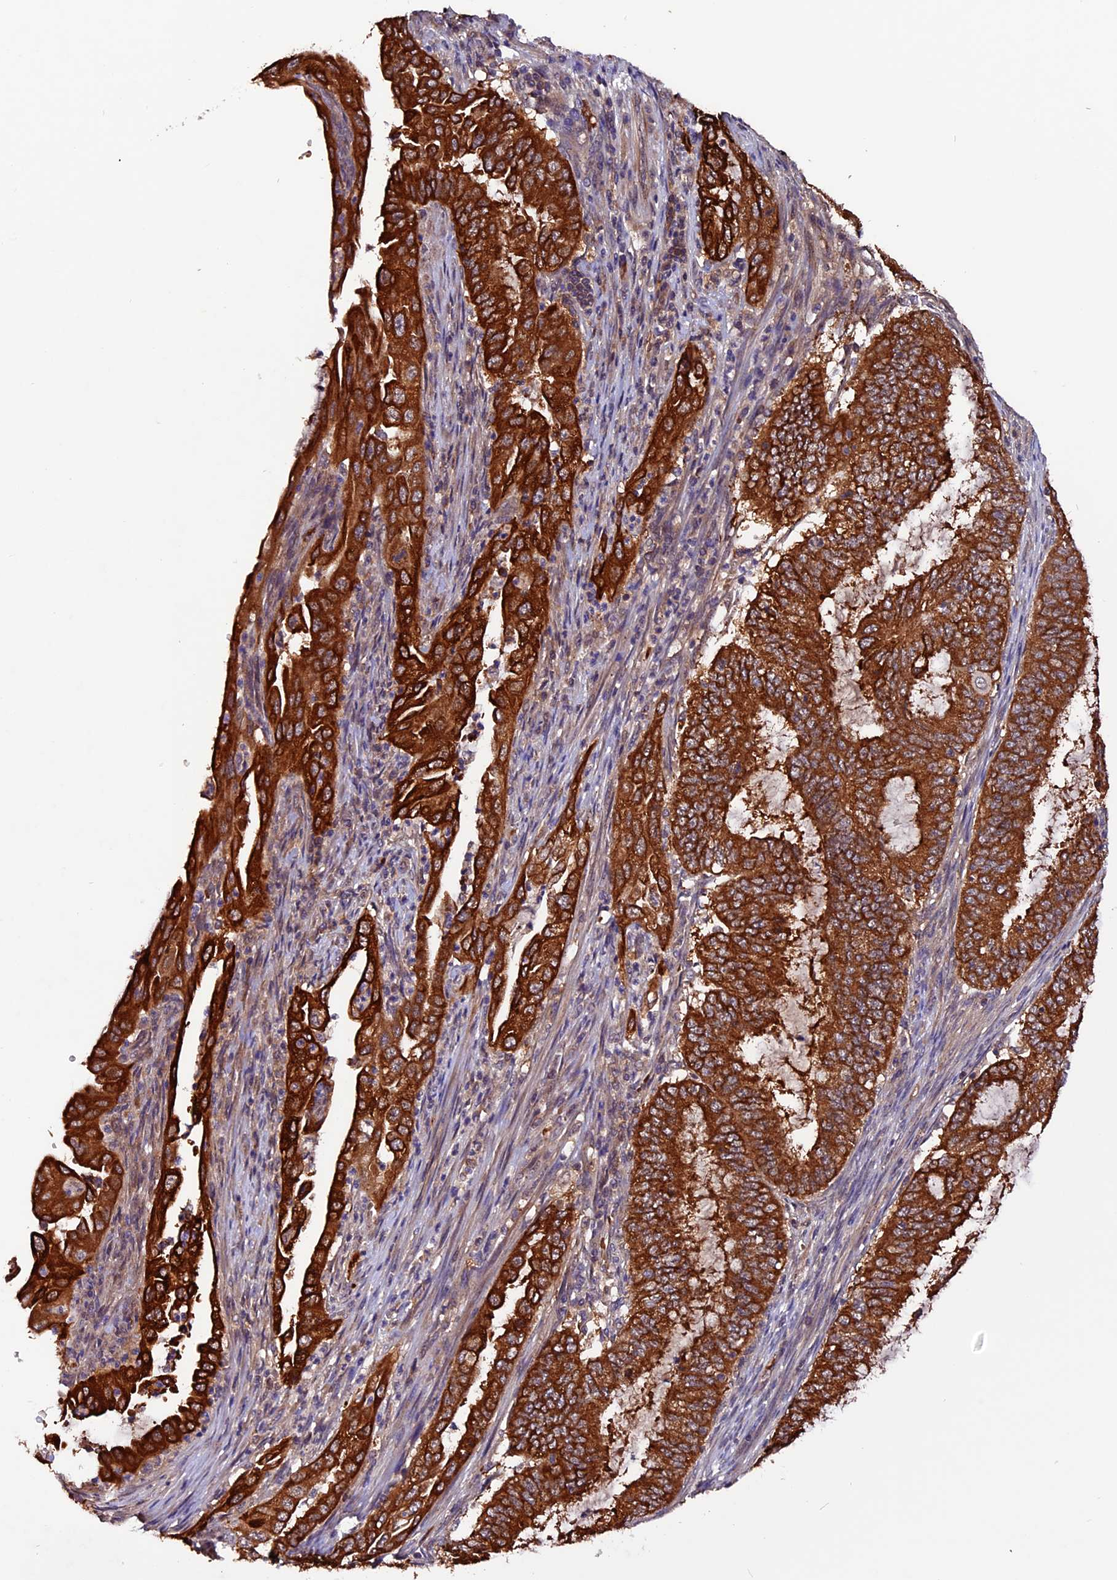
{"staining": {"intensity": "strong", "quantity": ">75%", "location": "cytoplasmic/membranous"}, "tissue": "endometrial cancer", "cell_type": "Tumor cells", "image_type": "cancer", "snomed": [{"axis": "morphology", "description": "Adenocarcinoma, NOS"}, {"axis": "topography", "description": "Endometrium"}], "caption": "This image exhibits endometrial cancer (adenocarcinoma) stained with immunohistochemistry (IHC) to label a protein in brown. The cytoplasmic/membranous of tumor cells show strong positivity for the protein. Nuclei are counter-stained blue.", "gene": "RINL", "patient": {"sex": "female", "age": 51}}